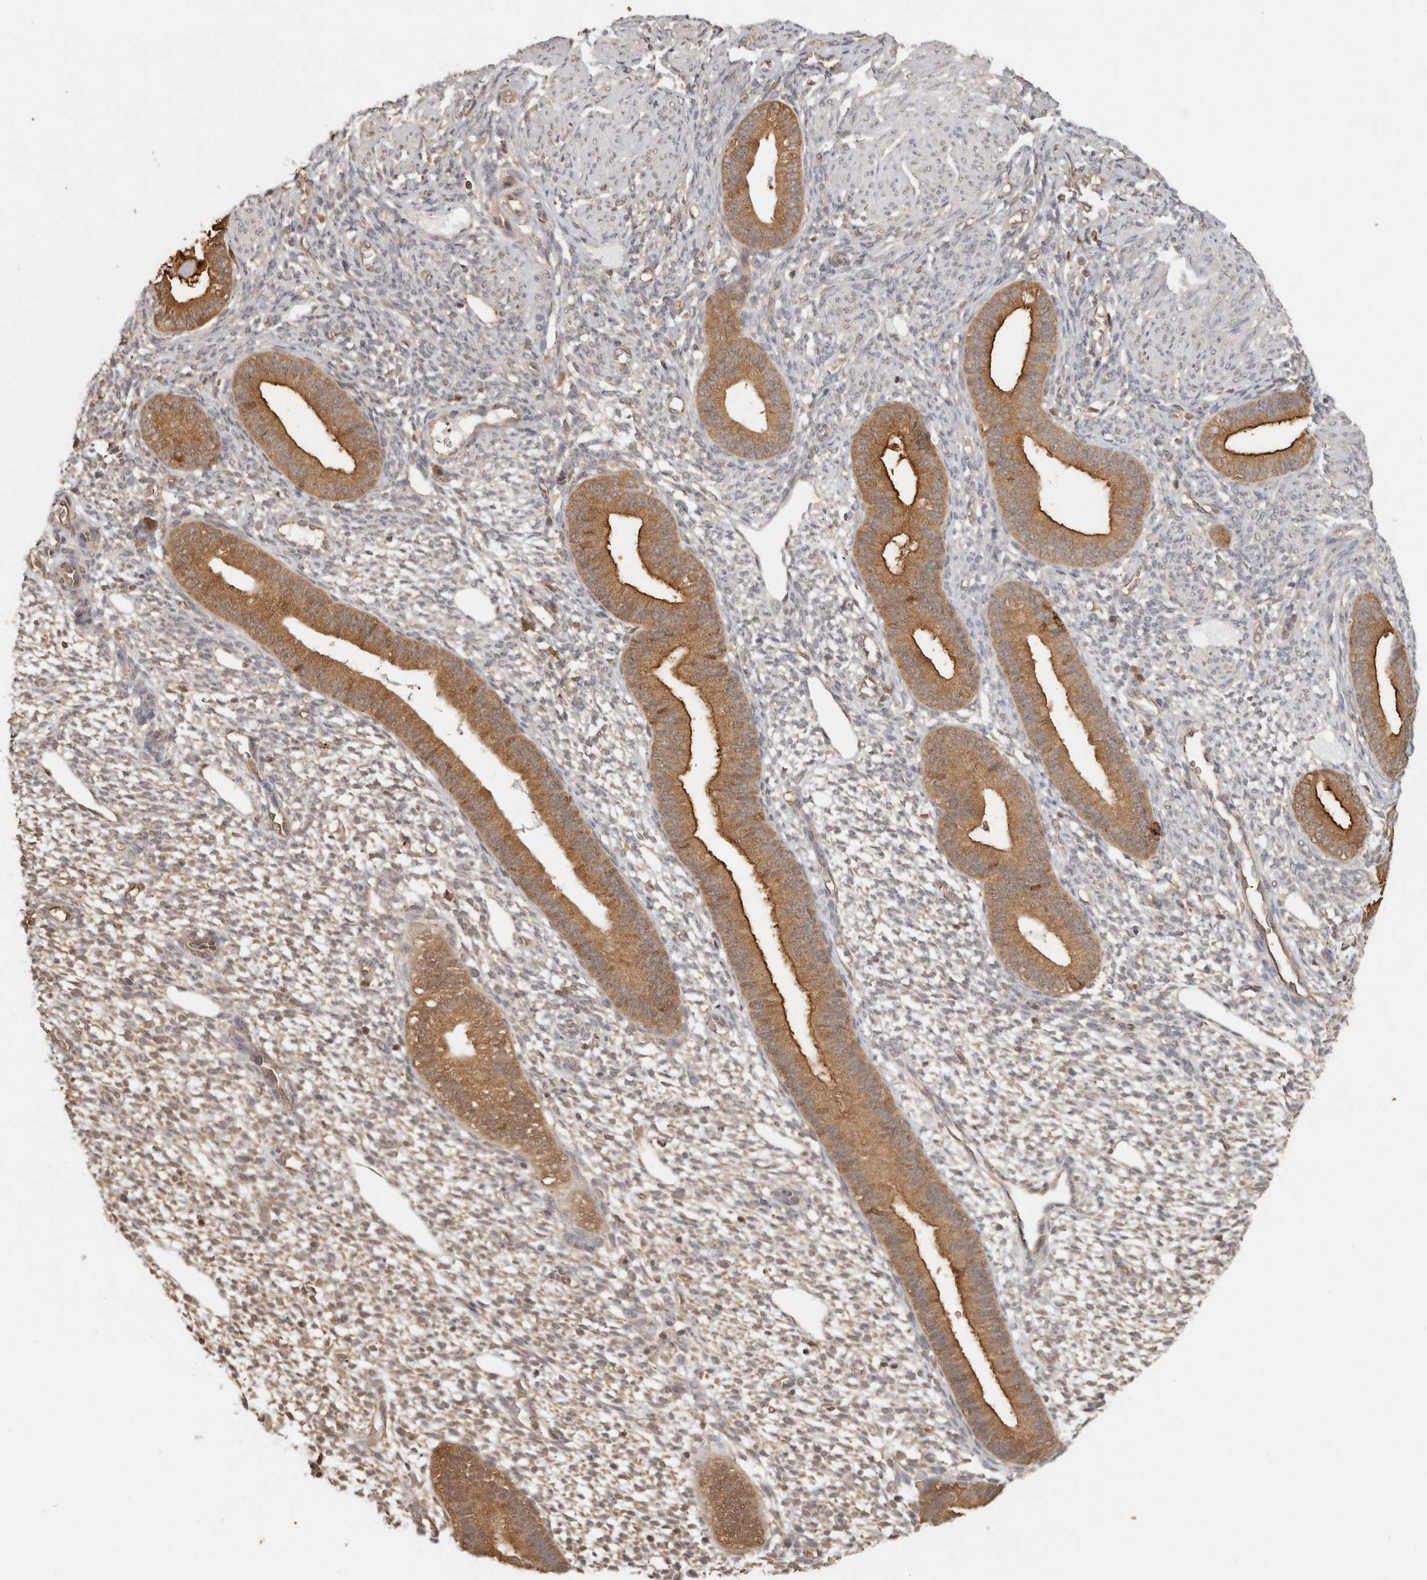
{"staining": {"intensity": "moderate", "quantity": "25%-75%", "location": "cytoplasmic/membranous,nuclear"}, "tissue": "endometrium", "cell_type": "Cells in endometrial stroma", "image_type": "normal", "snomed": [{"axis": "morphology", "description": "Normal tissue, NOS"}, {"axis": "topography", "description": "Endometrium"}], "caption": "The image reveals staining of benign endometrium, revealing moderate cytoplasmic/membranous,nuclear protein staining (brown color) within cells in endometrial stroma.", "gene": "PSMA5", "patient": {"sex": "female", "age": 46}}